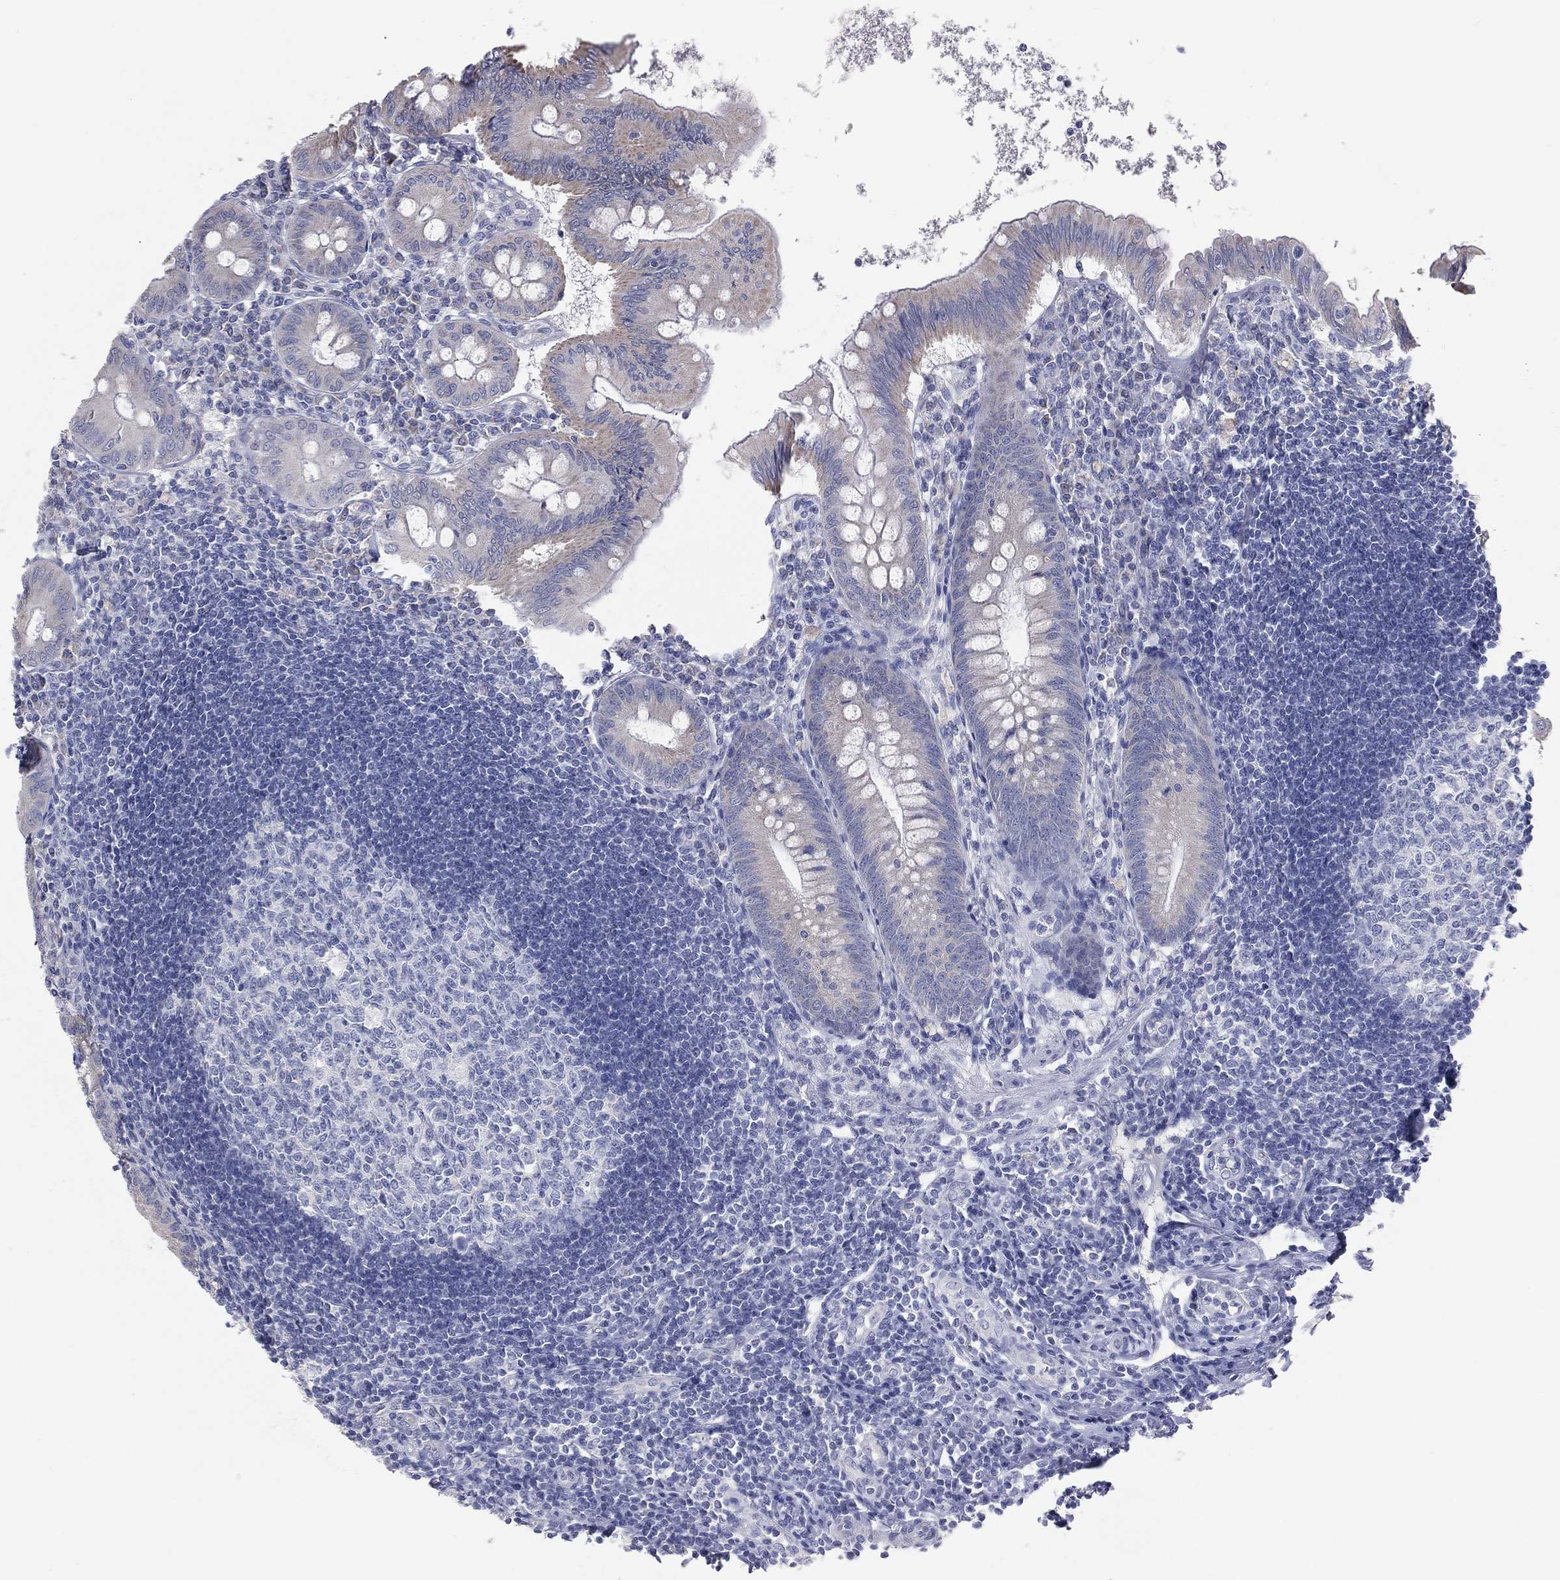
{"staining": {"intensity": "negative", "quantity": "none", "location": "none"}, "tissue": "appendix", "cell_type": "Glandular cells", "image_type": "normal", "snomed": [{"axis": "morphology", "description": "Normal tissue, NOS"}, {"axis": "morphology", "description": "Inflammation, NOS"}, {"axis": "topography", "description": "Appendix"}], "caption": "This is an immunohistochemistry photomicrograph of benign human appendix. There is no expression in glandular cells.", "gene": "STK31", "patient": {"sex": "male", "age": 16}}